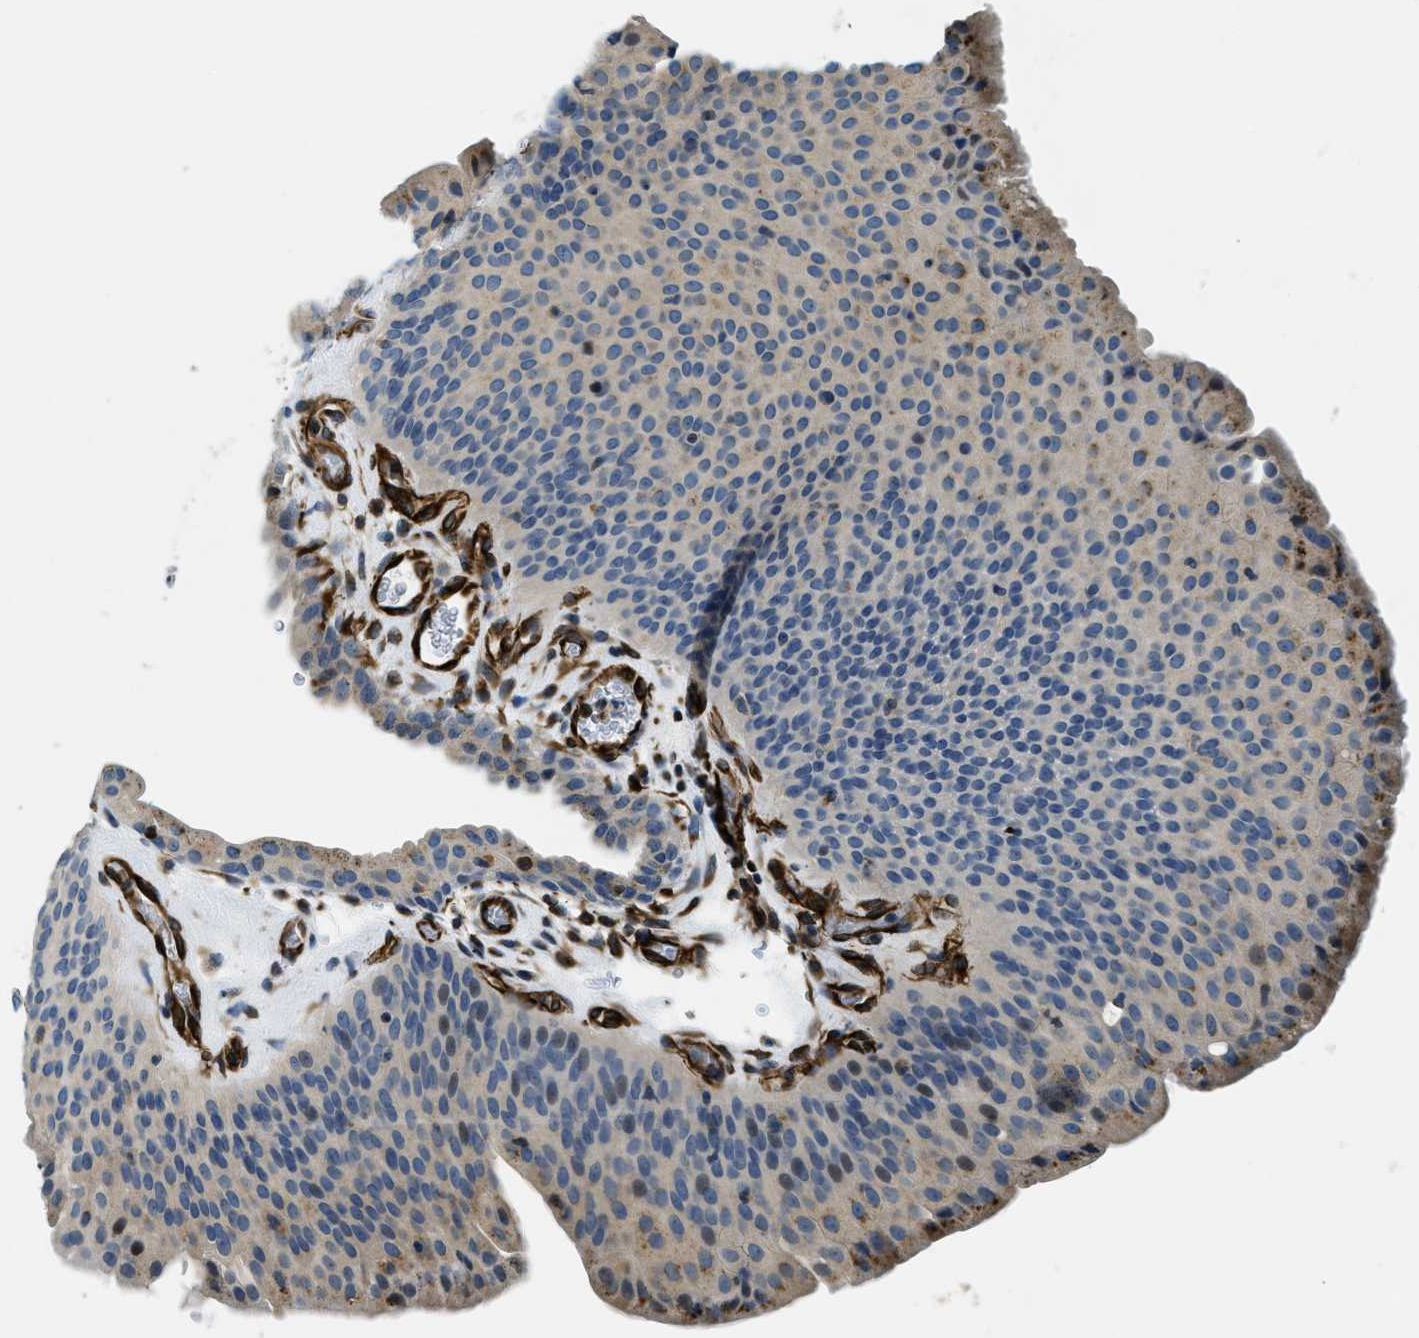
{"staining": {"intensity": "weak", "quantity": "<25%", "location": "cytoplasmic/membranous"}, "tissue": "urothelial cancer", "cell_type": "Tumor cells", "image_type": "cancer", "snomed": [{"axis": "morphology", "description": "Urothelial carcinoma, Low grade"}, {"axis": "morphology", "description": "Urothelial carcinoma, High grade"}, {"axis": "topography", "description": "Urinary bladder"}], "caption": "Tumor cells show no significant expression in low-grade urothelial carcinoma.", "gene": "GNS", "patient": {"sex": "male", "age": 35}}